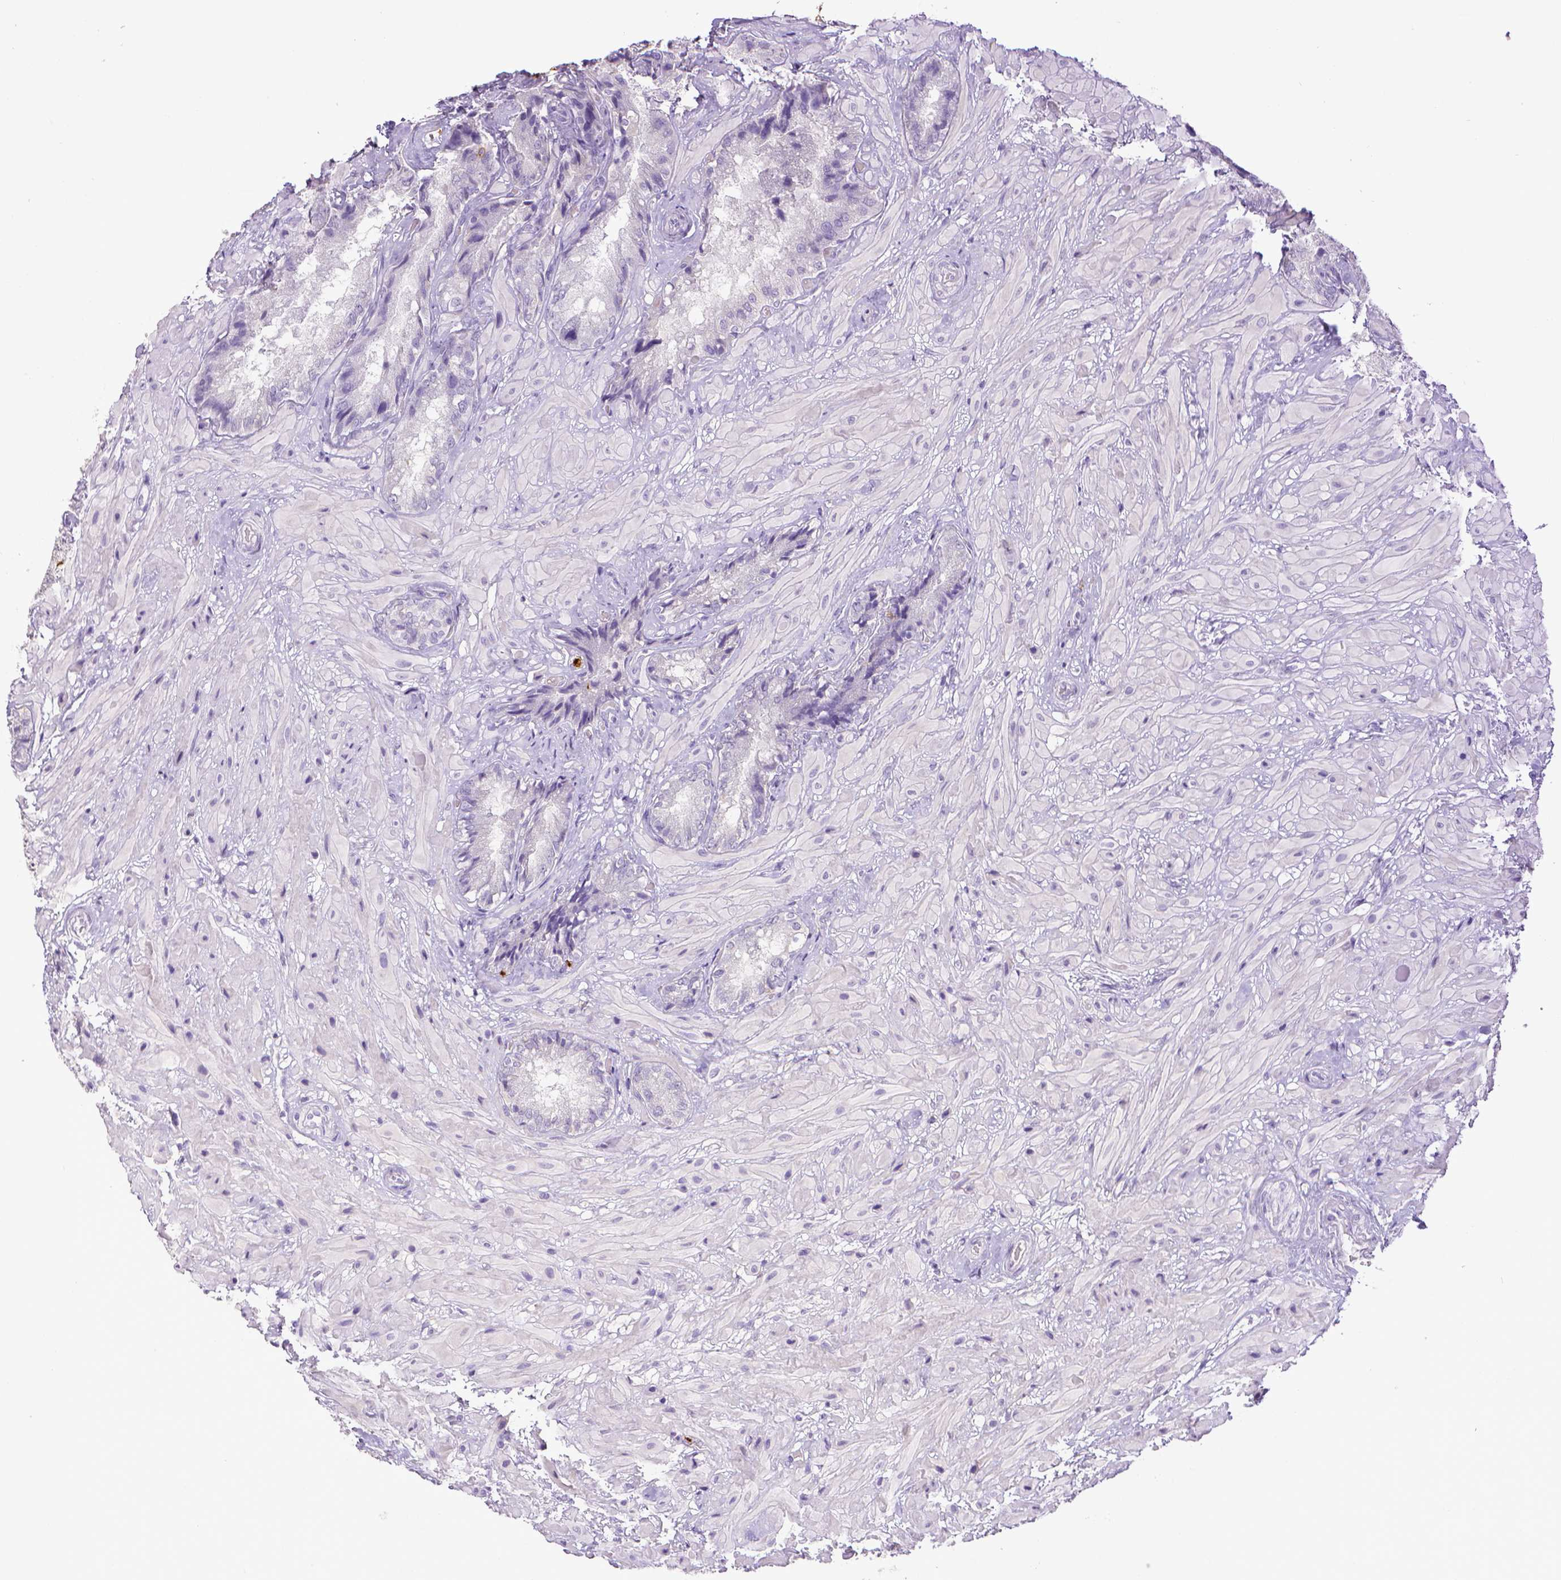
{"staining": {"intensity": "negative", "quantity": "none", "location": "none"}, "tissue": "seminal vesicle", "cell_type": "Glandular cells", "image_type": "normal", "snomed": [{"axis": "morphology", "description": "Normal tissue, NOS"}, {"axis": "topography", "description": "Seminal veicle"}], "caption": "Immunohistochemistry (IHC) micrograph of unremarkable seminal vesicle: seminal vesicle stained with DAB (3,3'-diaminobenzidine) shows no significant protein positivity in glandular cells. Nuclei are stained in blue.", "gene": "ITGAM", "patient": {"sex": "male", "age": 57}}